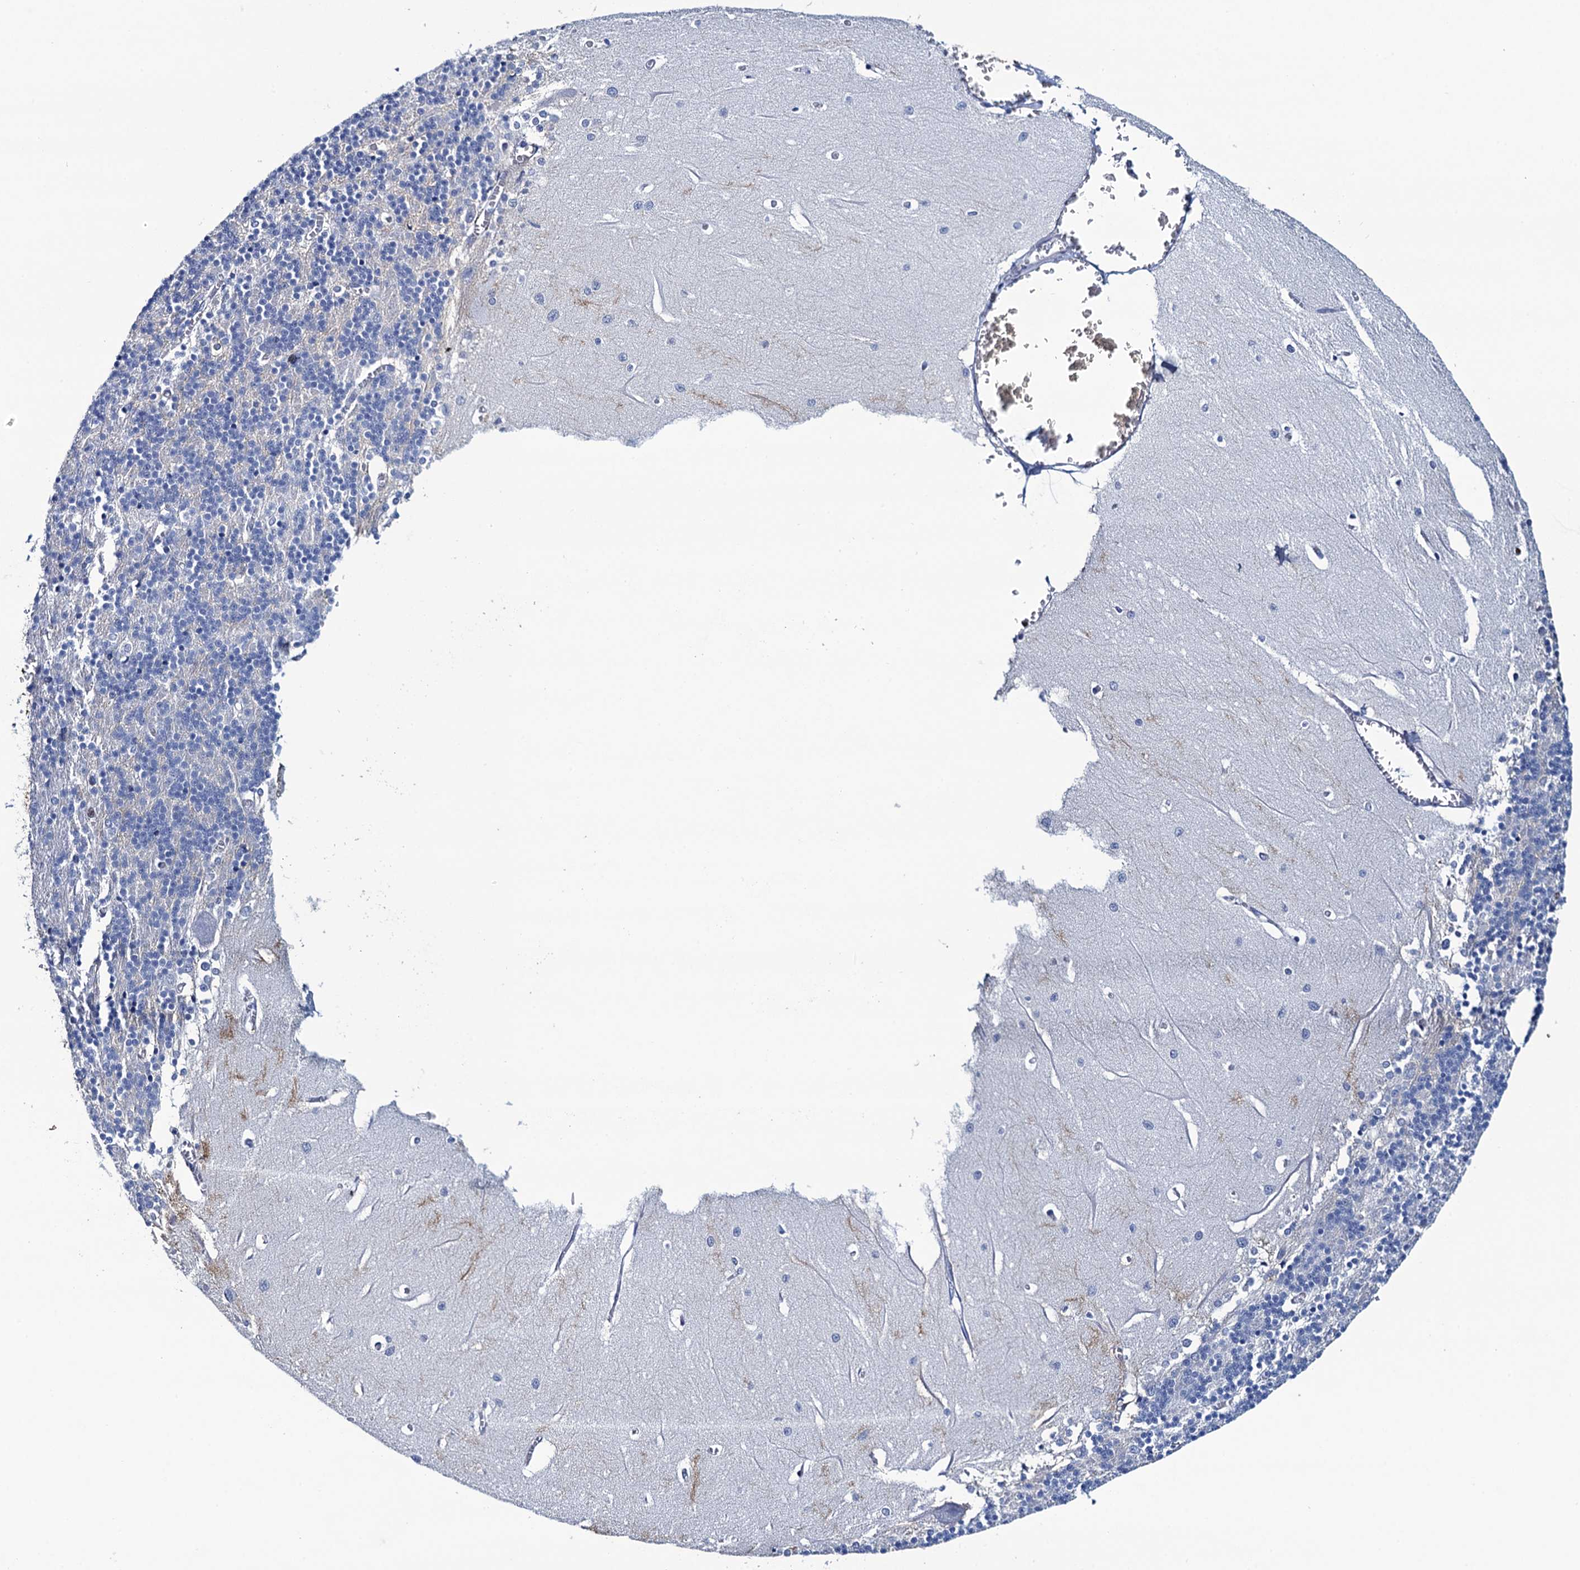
{"staining": {"intensity": "negative", "quantity": "none", "location": "none"}, "tissue": "cerebellum", "cell_type": "Cells in granular layer", "image_type": "normal", "snomed": [{"axis": "morphology", "description": "Normal tissue, NOS"}, {"axis": "topography", "description": "Cerebellum"}], "caption": "Cells in granular layer show no significant staining in normal cerebellum. (DAB (3,3'-diaminobenzidine) immunohistochemistry (IHC), high magnification).", "gene": "RHCG", "patient": {"sex": "male", "age": 37}}